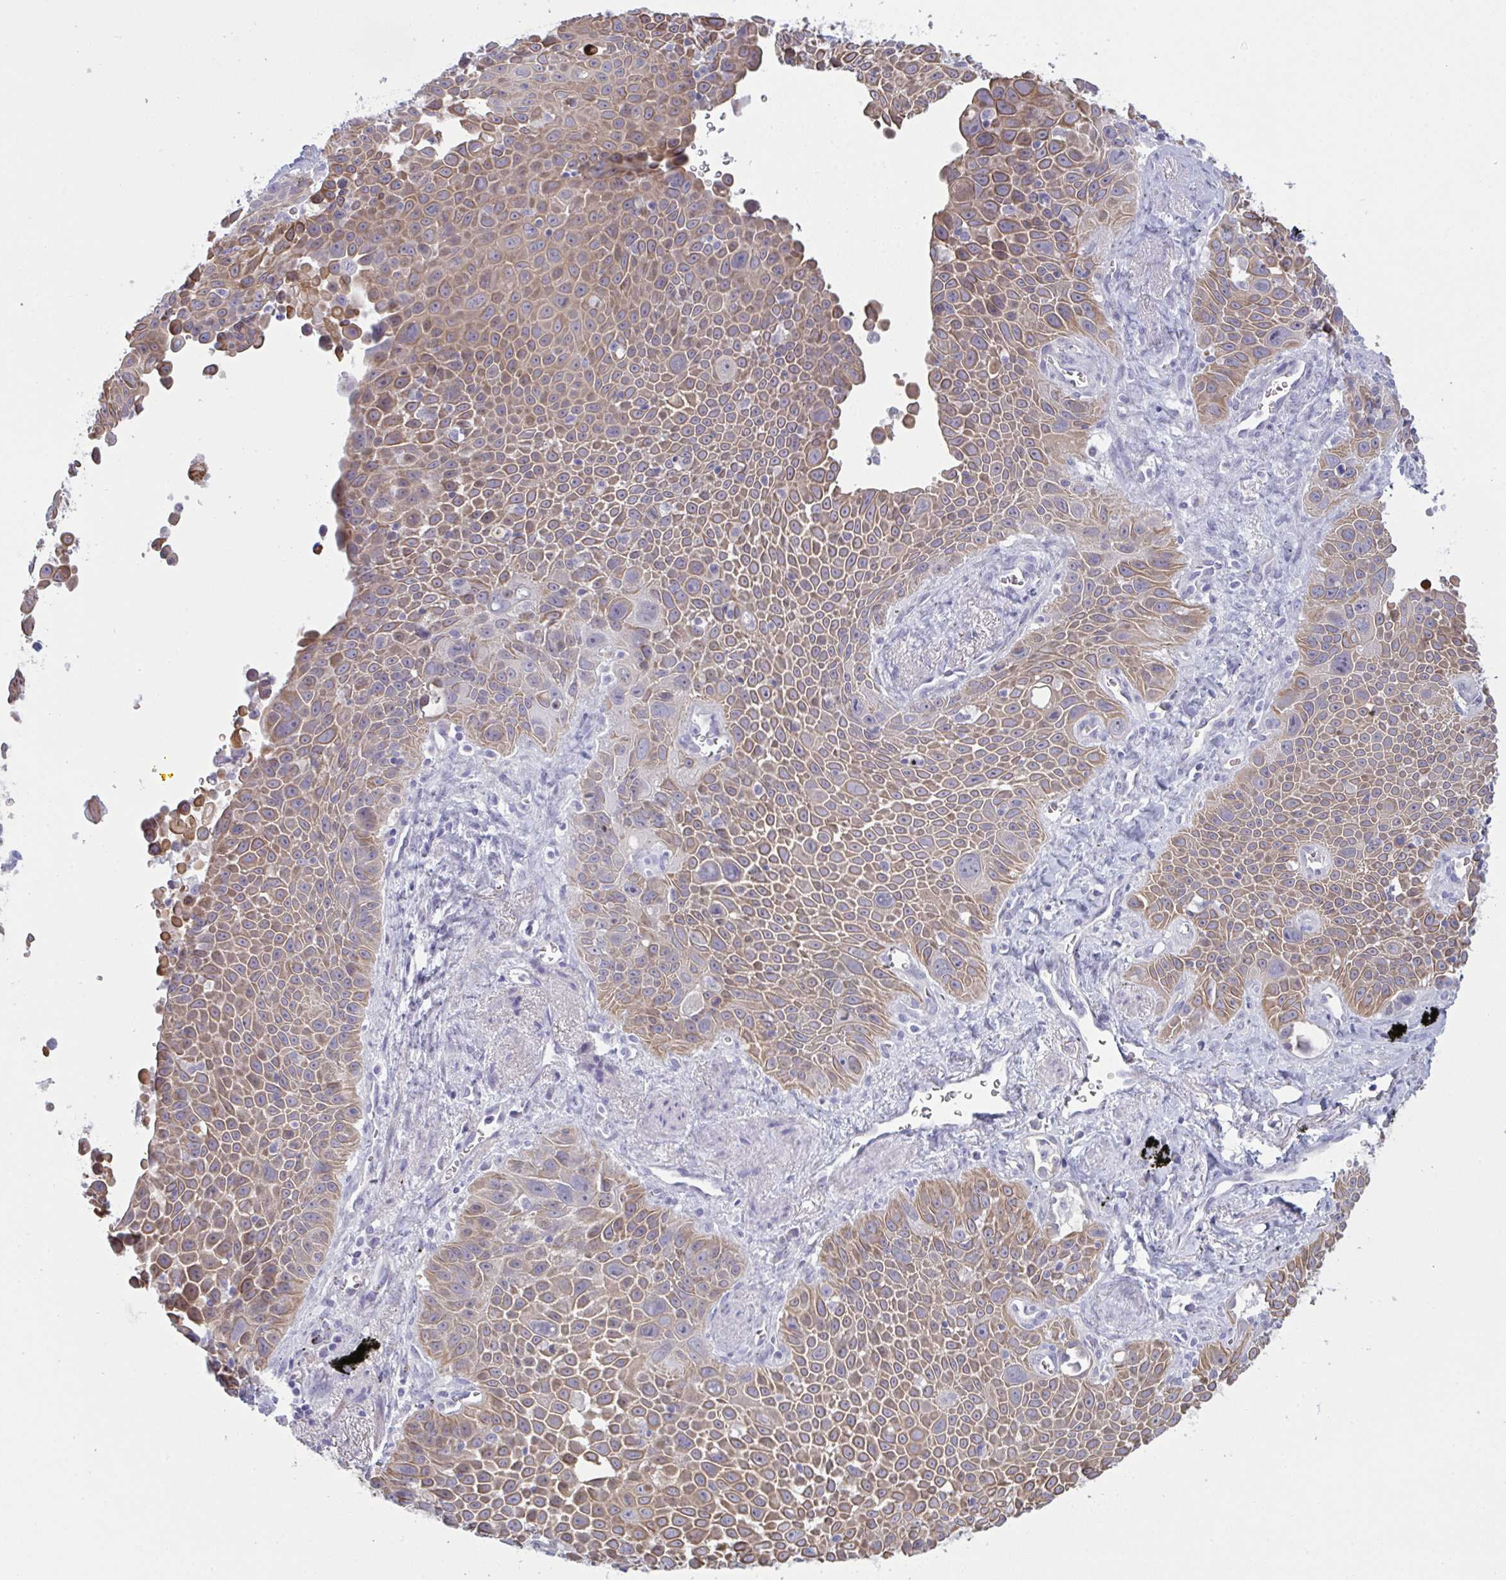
{"staining": {"intensity": "moderate", "quantity": ">75%", "location": "cytoplasmic/membranous"}, "tissue": "lung cancer", "cell_type": "Tumor cells", "image_type": "cancer", "snomed": [{"axis": "morphology", "description": "Squamous cell carcinoma, NOS"}, {"axis": "morphology", "description": "Squamous cell carcinoma, metastatic, NOS"}, {"axis": "topography", "description": "Lymph node"}, {"axis": "topography", "description": "Lung"}], "caption": "Lung cancer (squamous cell carcinoma) stained for a protein (brown) shows moderate cytoplasmic/membranous positive expression in about >75% of tumor cells.", "gene": "TENT5D", "patient": {"sex": "female", "age": 62}}